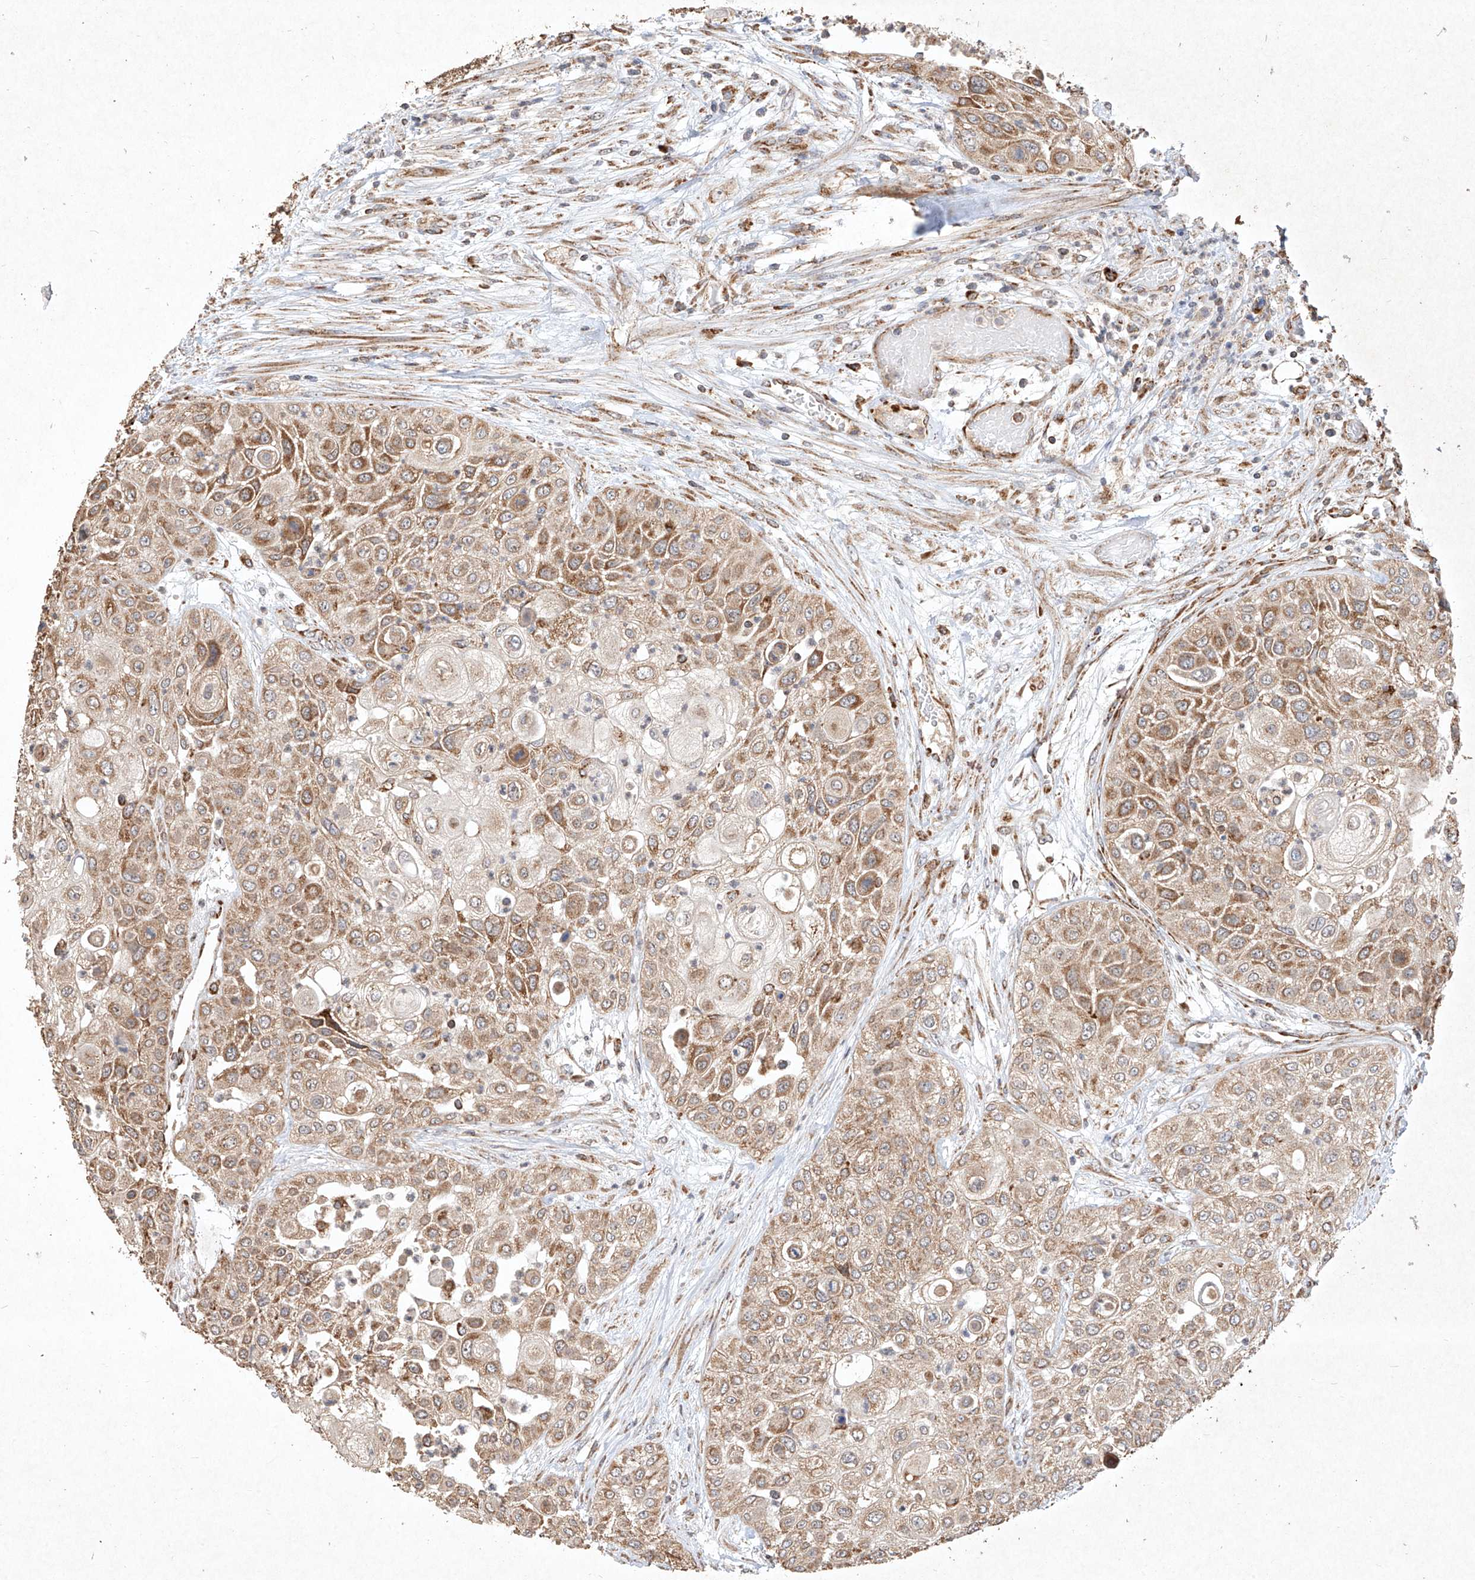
{"staining": {"intensity": "moderate", "quantity": ">75%", "location": "cytoplasmic/membranous"}, "tissue": "urothelial cancer", "cell_type": "Tumor cells", "image_type": "cancer", "snomed": [{"axis": "morphology", "description": "Urothelial carcinoma, High grade"}, {"axis": "topography", "description": "Urinary bladder"}], "caption": "Urothelial carcinoma (high-grade) stained with a protein marker displays moderate staining in tumor cells.", "gene": "SEMA3B", "patient": {"sex": "female", "age": 79}}